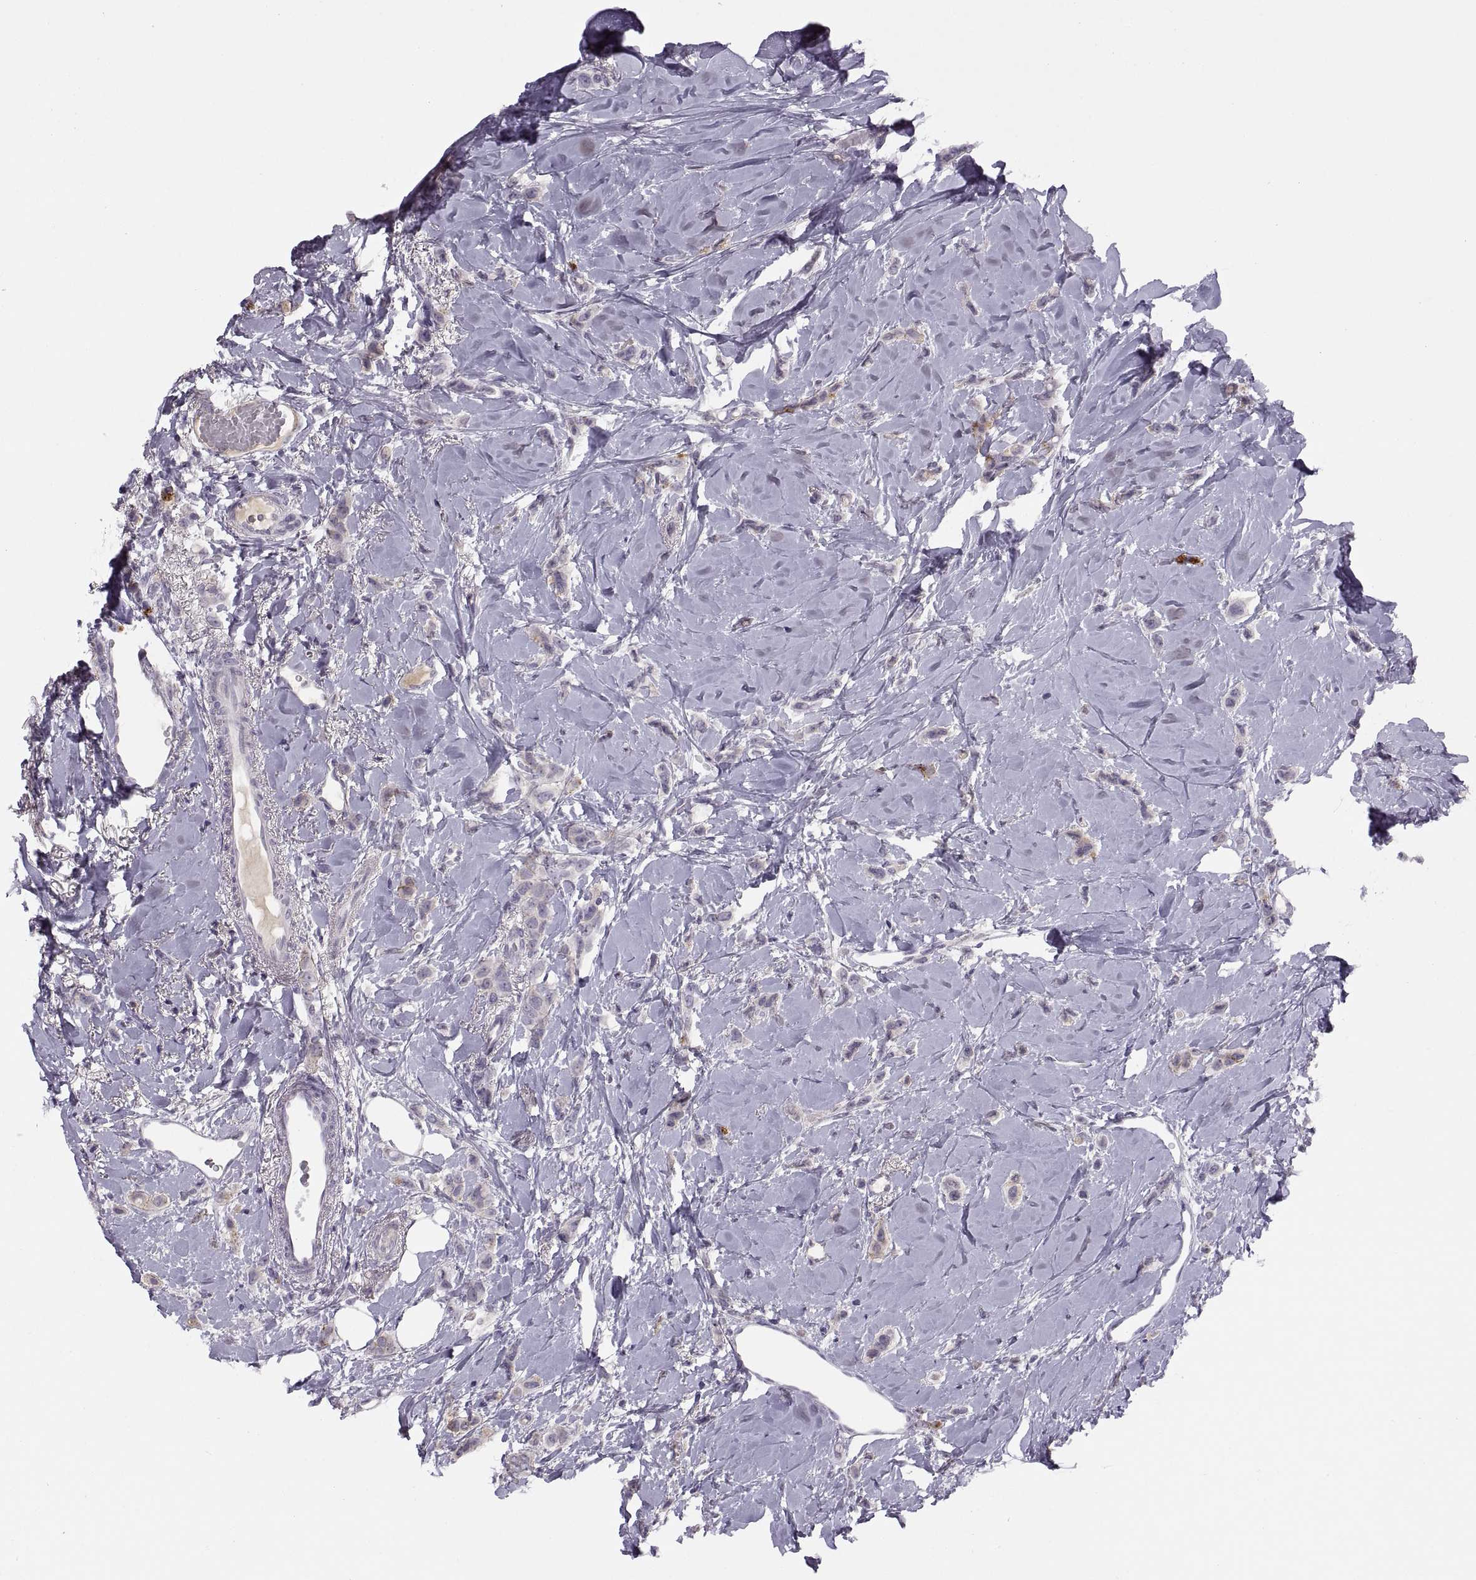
{"staining": {"intensity": "negative", "quantity": "none", "location": "none"}, "tissue": "breast cancer", "cell_type": "Tumor cells", "image_type": "cancer", "snomed": [{"axis": "morphology", "description": "Lobular carcinoma"}, {"axis": "topography", "description": "Breast"}], "caption": "Human breast cancer stained for a protein using IHC reveals no positivity in tumor cells.", "gene": "CHCT1", "patient": {"sex": "female", "age": 66}}